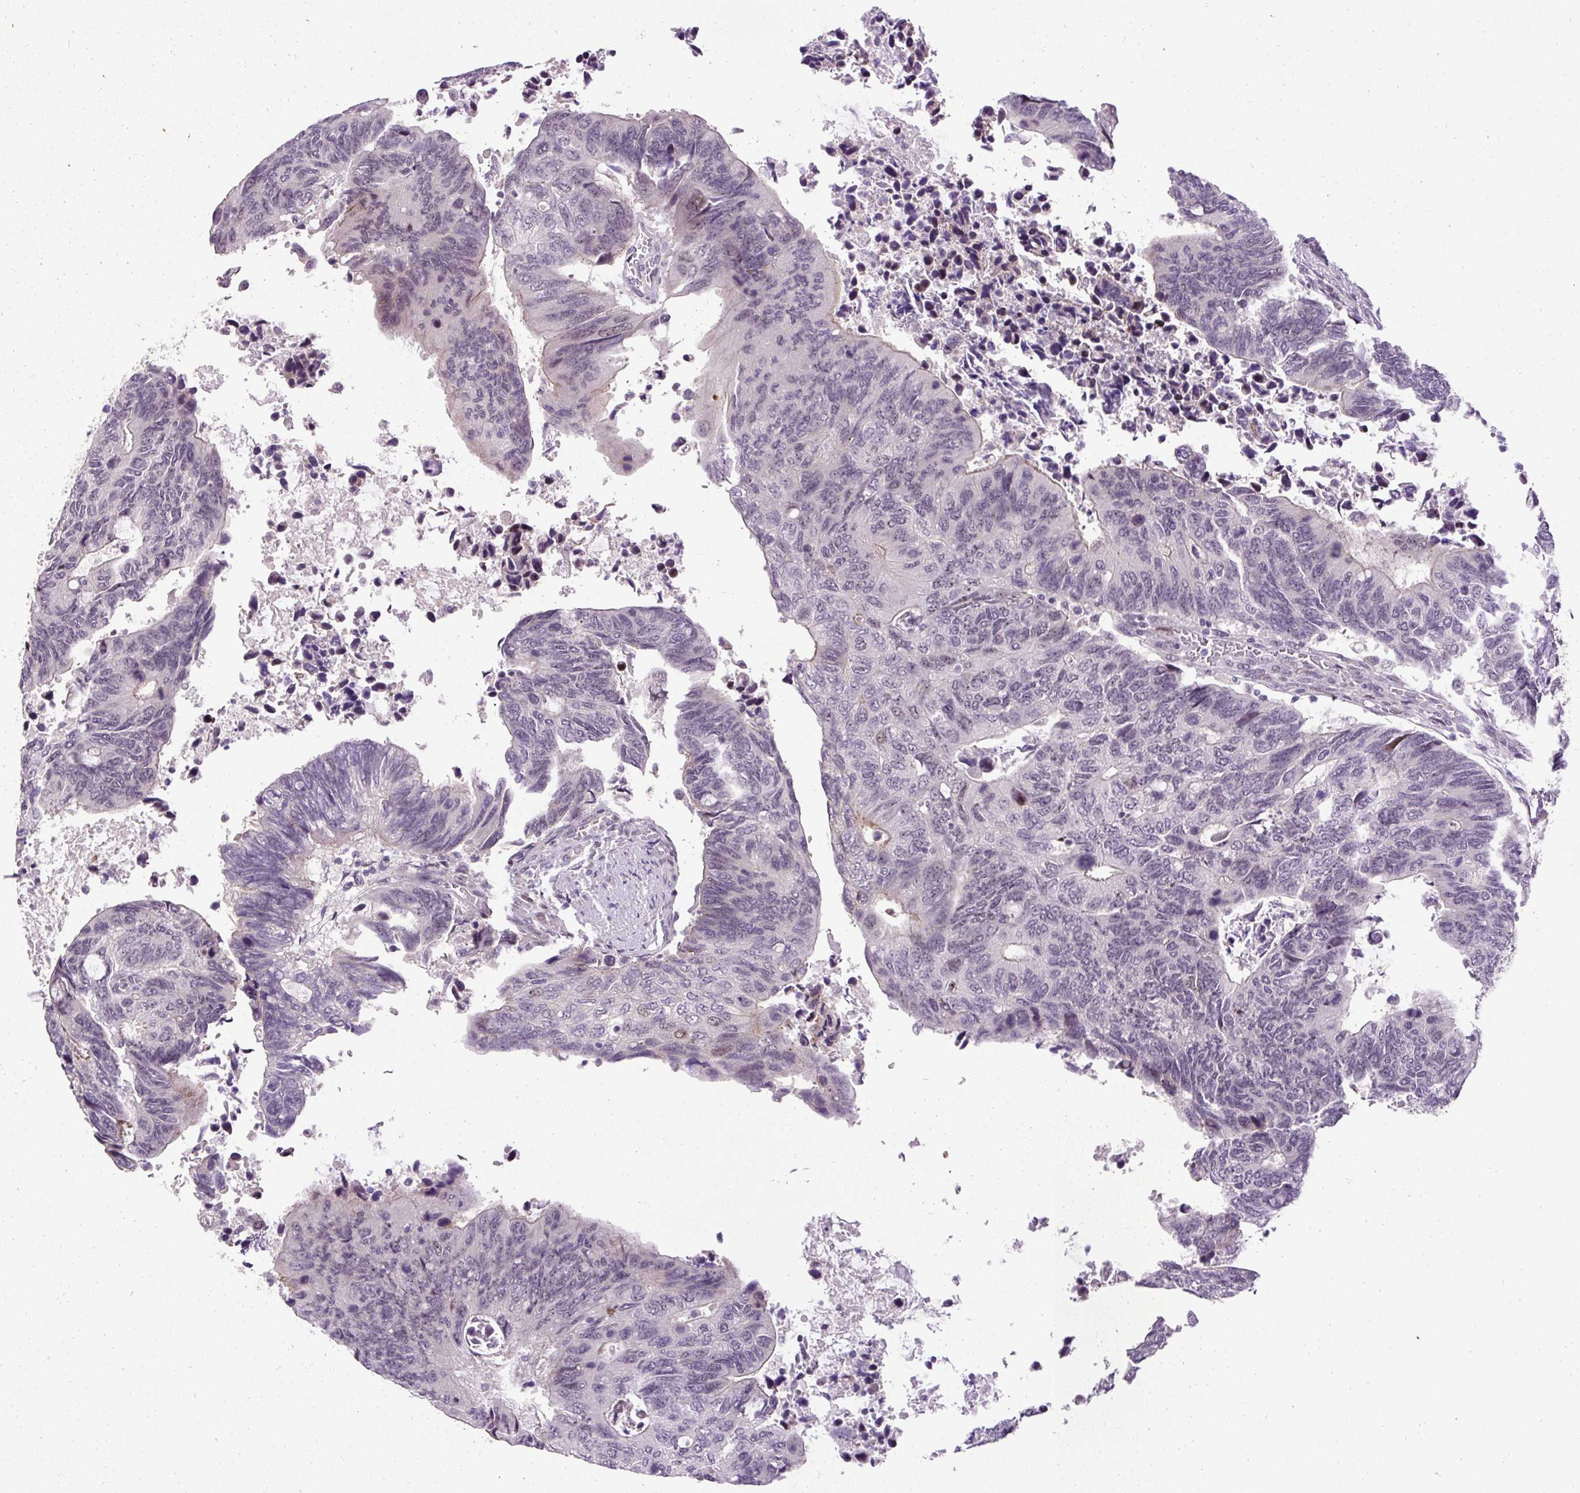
{"staining": {"intensity": "moderate", "quantity": "<25%", "location": "nuclear"}, "tissue": "colorectal cancer", "cell_type": "Tumor cells", "image_type": "cancer", "snomed": [{"axis": "morphology", "description": "Adenocarcinoma, NOS"}, {"axis": "topography", "description": "Colon"}], "caption": "Human adenocarcinoma (colorectal) stained with a brown dye shows moderate nuclear positive staining in about <25% of tumor cells.", "gene": "ARHGEF18", "patient": {"sex": "male", "age": 87}}